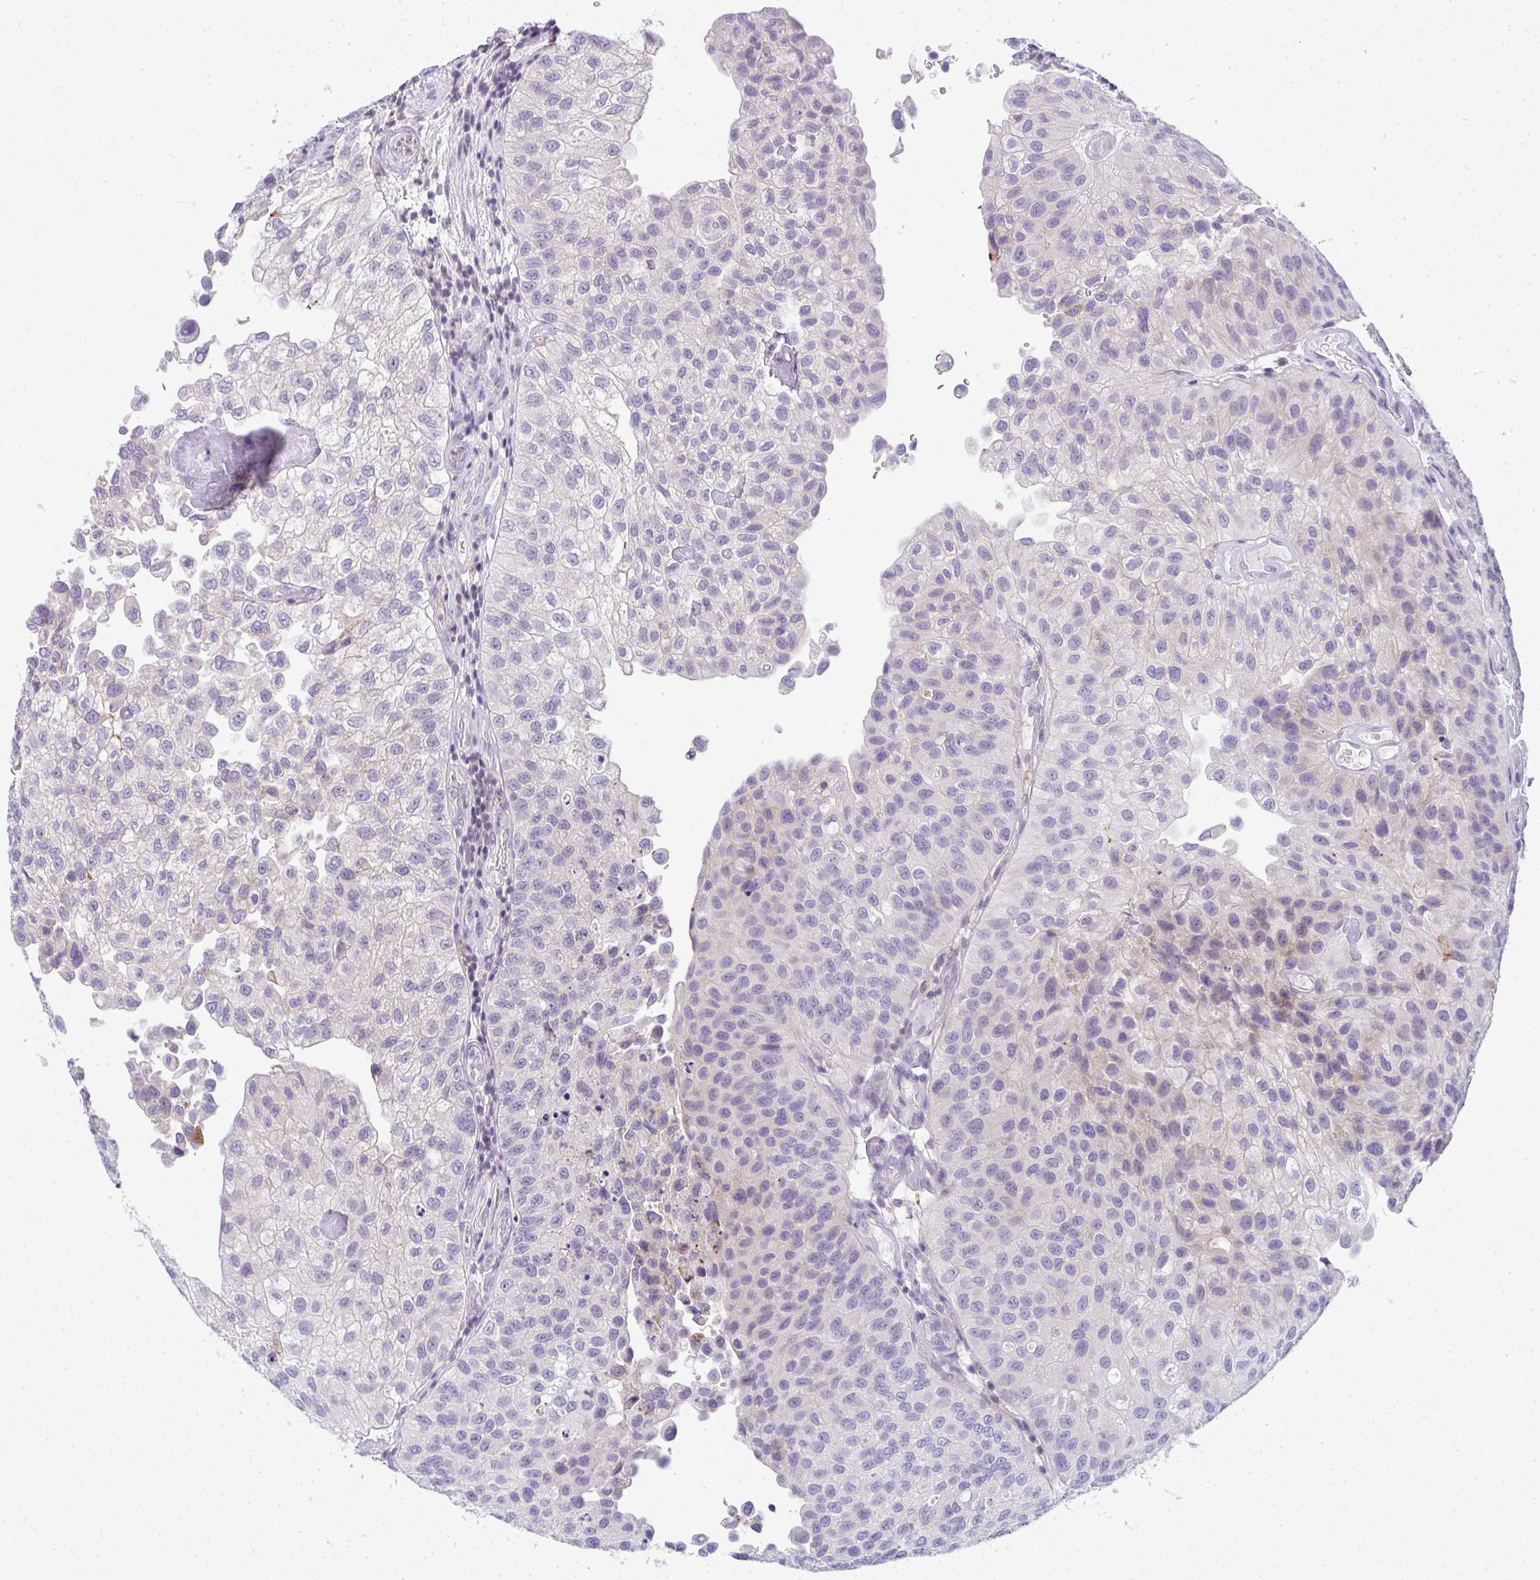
{"staining": {"intensity": "negative", "quantity": "none", "location": "none"}, "tissue": "urothelial cancer", "cell_type": "Tumor cells", "image_type": "cancer", "snomed": [{"axis": "morphology", "description": "Urothelial carcinoma, NOS"}, {"axis": "topography", "description": "Urinary bladder"}], "caption": "DAB immunohistochemical staining of human transitional cell carcinoma displays no significant staining in tumor cells.", "gene": "VPS4B", "patient": {"sex": "male", "age": 87}}